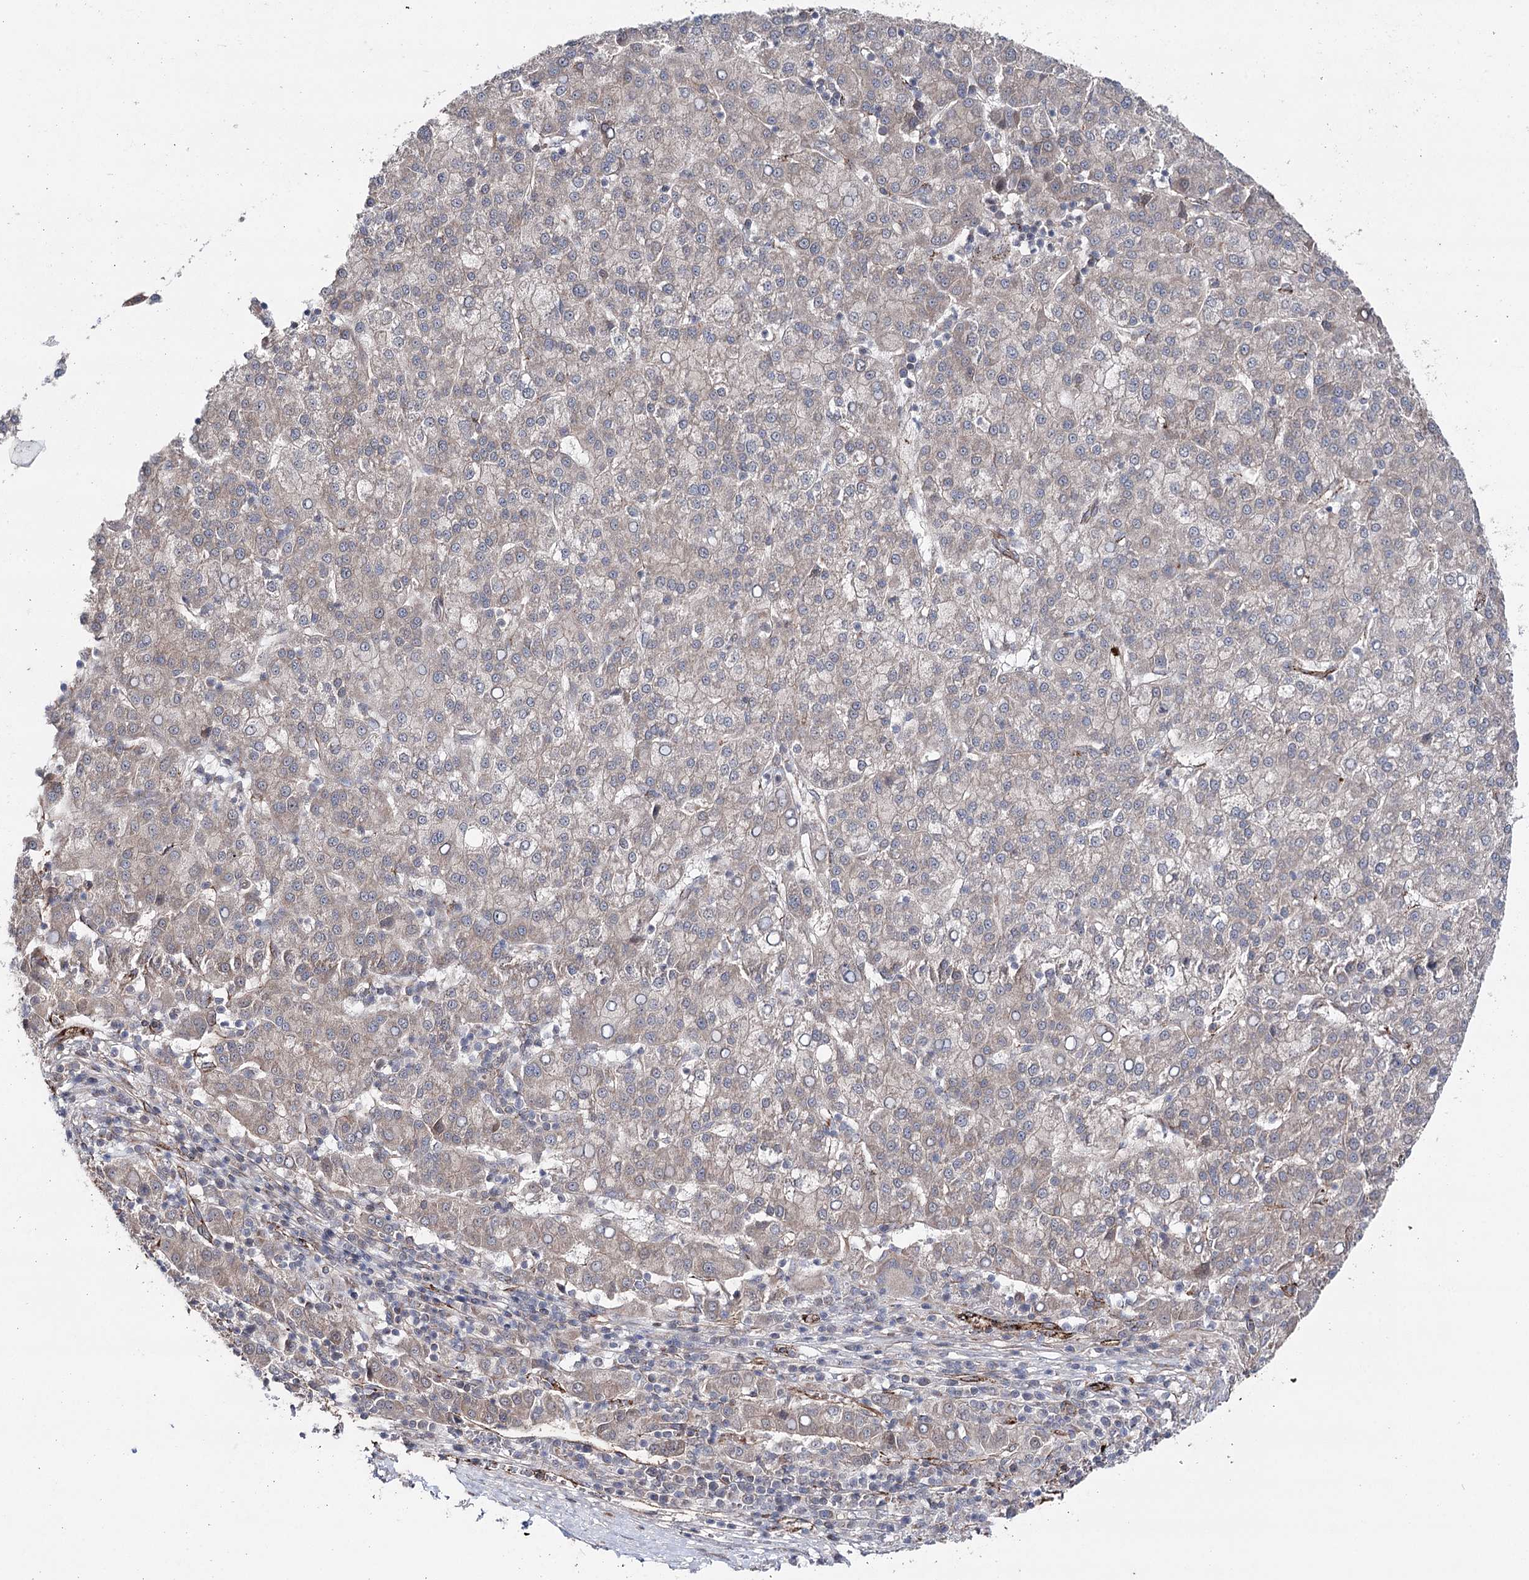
{"staining": {"intensity": "weak", "quantity": "<25%", "location": "cytoplasmic/membranous"}, "tissue": "liver cancer", "cell_type": "Tumor cells", "image_type": "cancer", "snomed": [{"axis": "morphology", "description": "Carcinoma, Hepatocellular, NOS"}, {"axis": "topography", "description": "Liver"}], "caption": "Tumor cells are negative for brown protein staining in liver cancer (hepatocellular carcinoma). (DAB (3,3'-diaminobenzidine) IHC with hematoxylin counter stain).", "gene": "MIB1", "patient": {"sex": "female", "age": 58}}